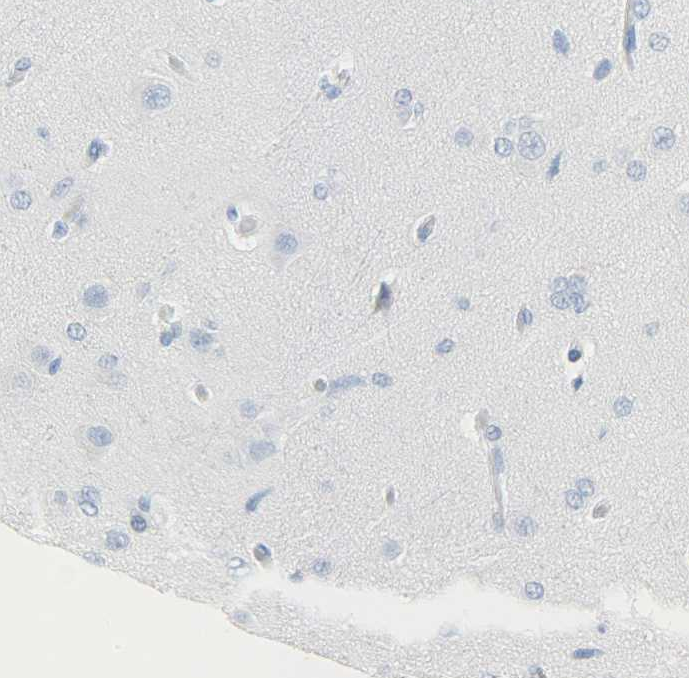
{"staining": {"intensity": "negative", "quantity": "none", "location": "none"}, "tissue": "glioma", "cell_type": "Tumor cells", "image_type": "cancer", "snomed": [{"axis": "morphology", "description": "Glioma, malignant, High grade"}, {"axis": "topography", "description": "Brain"}], "caption": "Immunohistochemistry of human malignant glioma (high-grade) displays no positivity in tumor cells. (DAB (3,3'-diaminobenzidine) immunohistochemistry (IHC) visualized using brightfield microscopy, high magnification).", "gene": "CA3", "patient": {"sex": "male", "age": 33}}